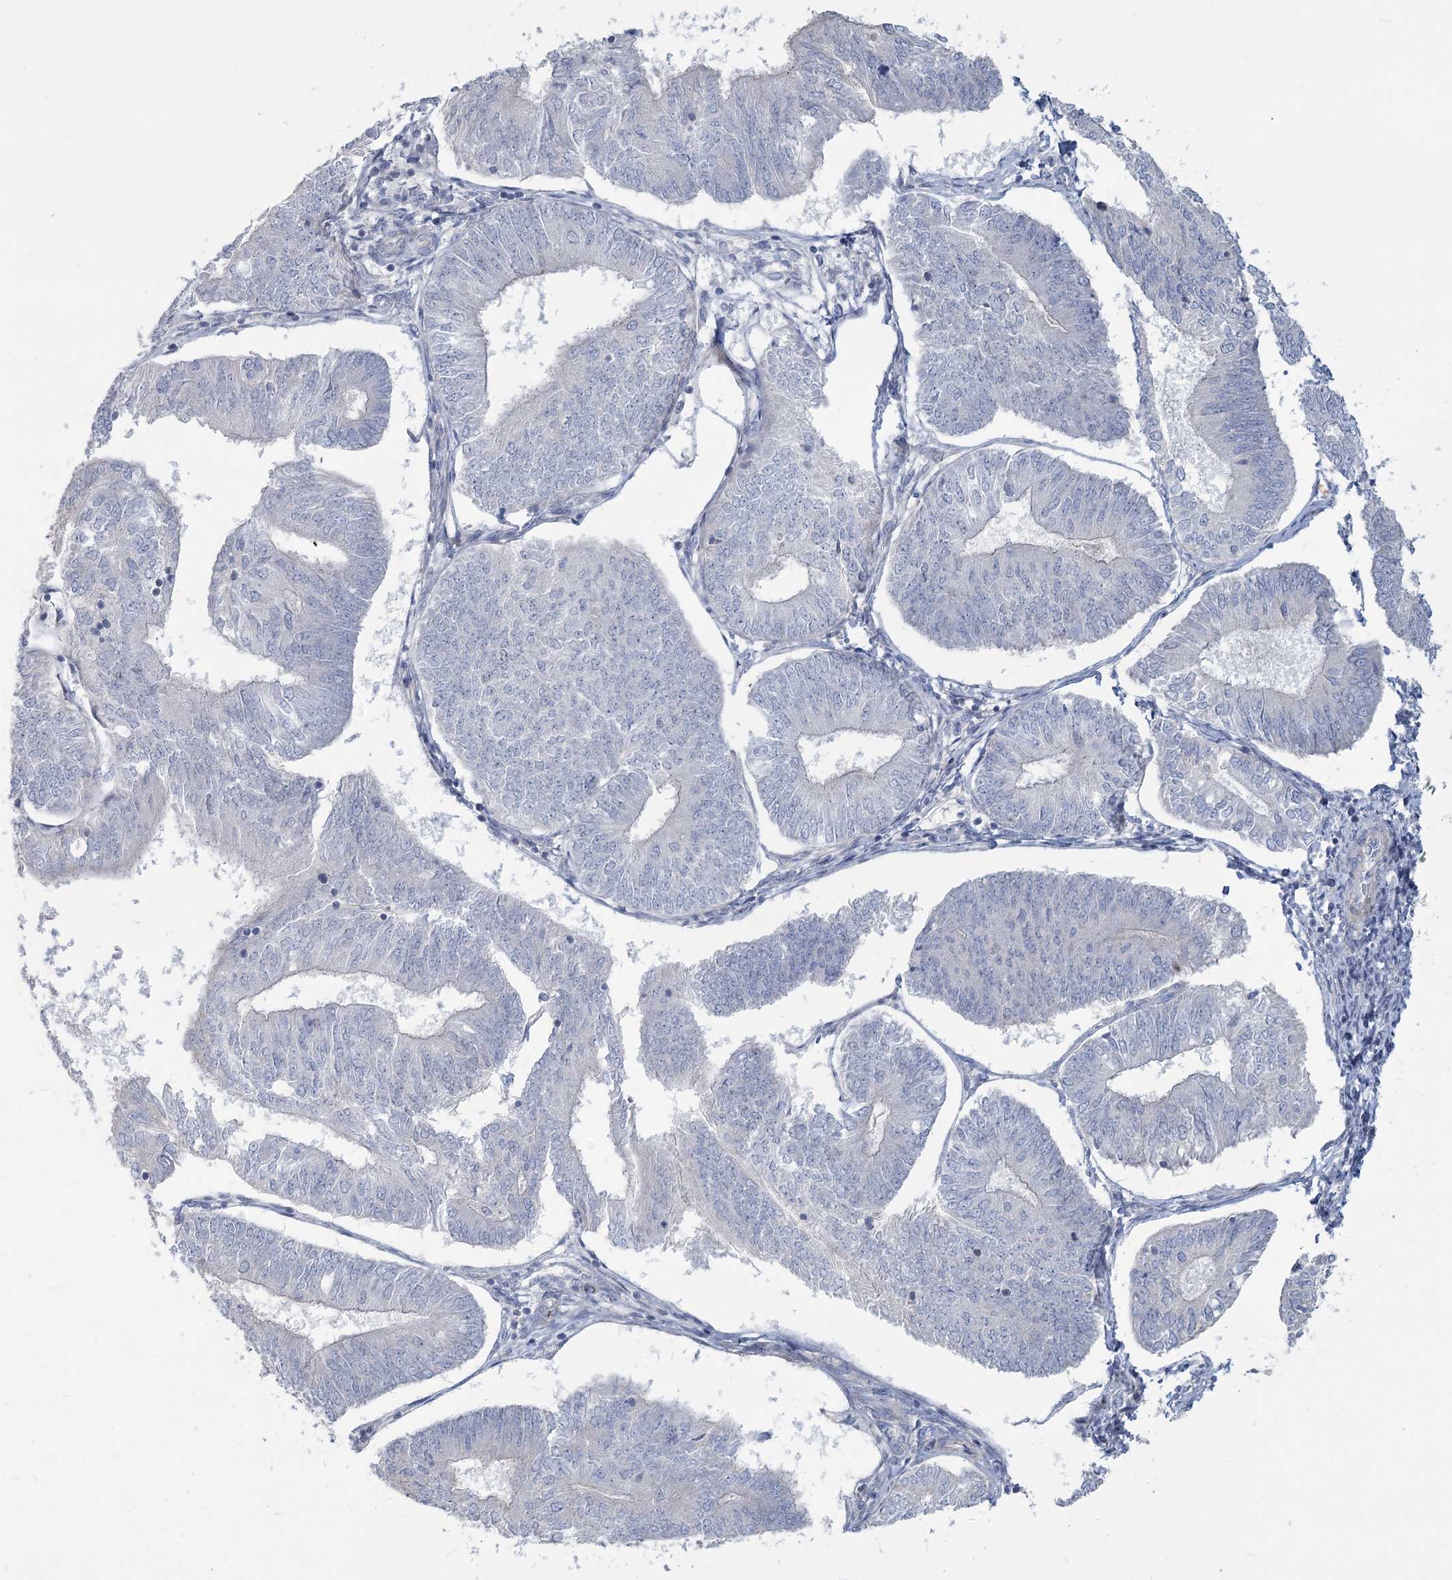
{"staining": {"intensity": "negative", "quantity": "none", "location": "none"}, "tissue": "endometrial cancer", "cell_type": "Tumor cells", "image_type": "cancer", "snomed": [{"axis": "morphology", "description": "Adenocarcinoma, NOS"}, {"axis": "topography", "description": "Endometrium"}], "caption": "This micrograph is of adenocarcinoma (endometrial) stained with immunohistochemistry (IHC) to label a protein in brown with the nuclei are counter-stained blue. There is no expression in tumor cells. The staining is performed using DAB (3,3'-diaminobenzidine) brown chromogen with nuclei counter-stained in using hematoxylin.", "gene": "ABITRAM", "patient": {"sex": "female", "age": 58}}